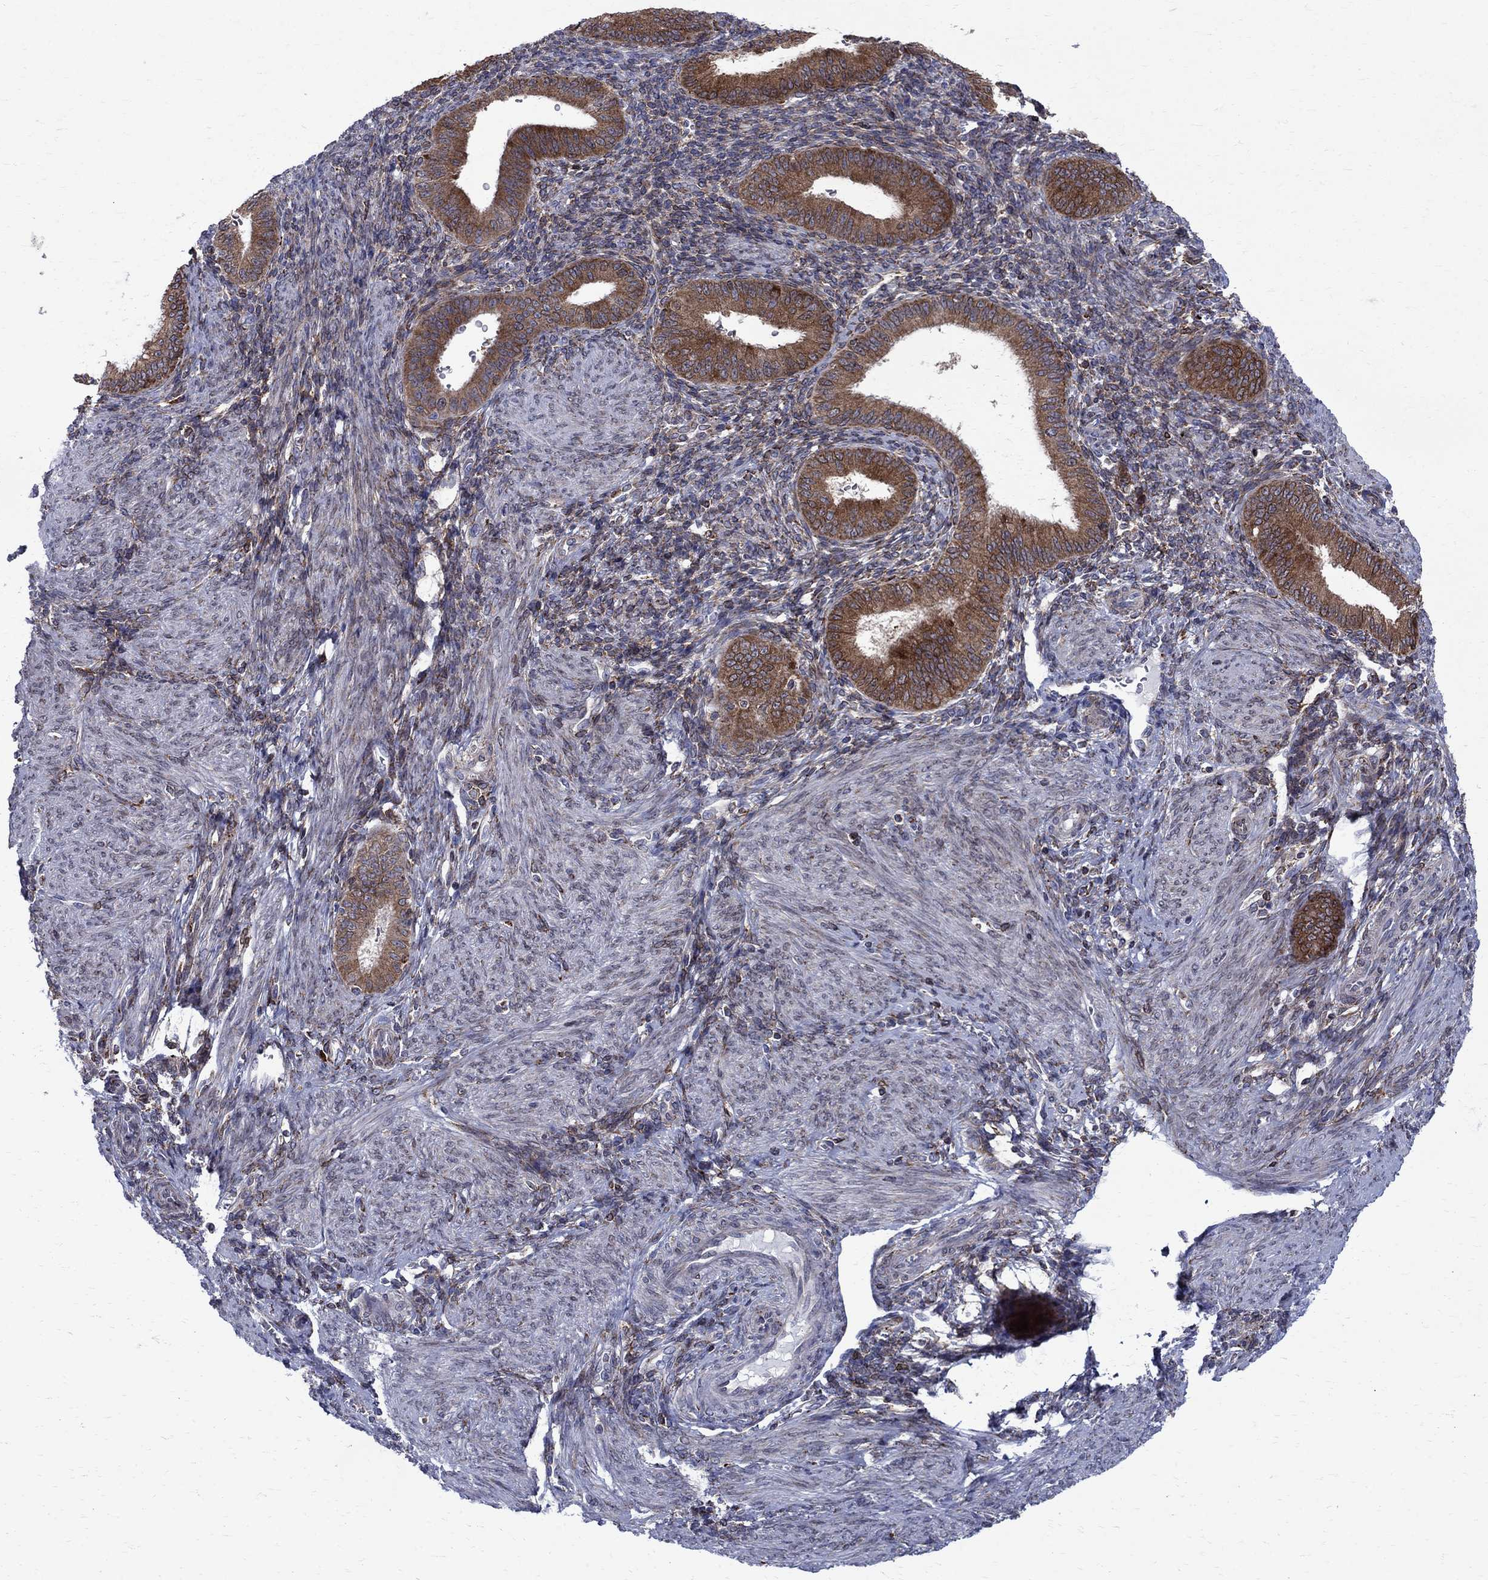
{"staining": {"intensity": "strong", "quantity": "25%-75%", "location": "cytoplasmic/membranous,nuclear"}, "tissue": "endometrium", "cell_type": "Cells in endometrial stroma", "image_type": "normal", "snomed": [{"axis": "morphology", "description": "Normal tissue, NOS"}, {"axis": "topography", "description": "Endometrium"}], "caption": "Protein analysis of benign endometrium reveals strong cytoplasmic/membranous,nuclear staining in about 25%-75% of cells in endometrial stroma.", "gene": "CAB39L", "patient": {"sex": "female", "age": 39}}